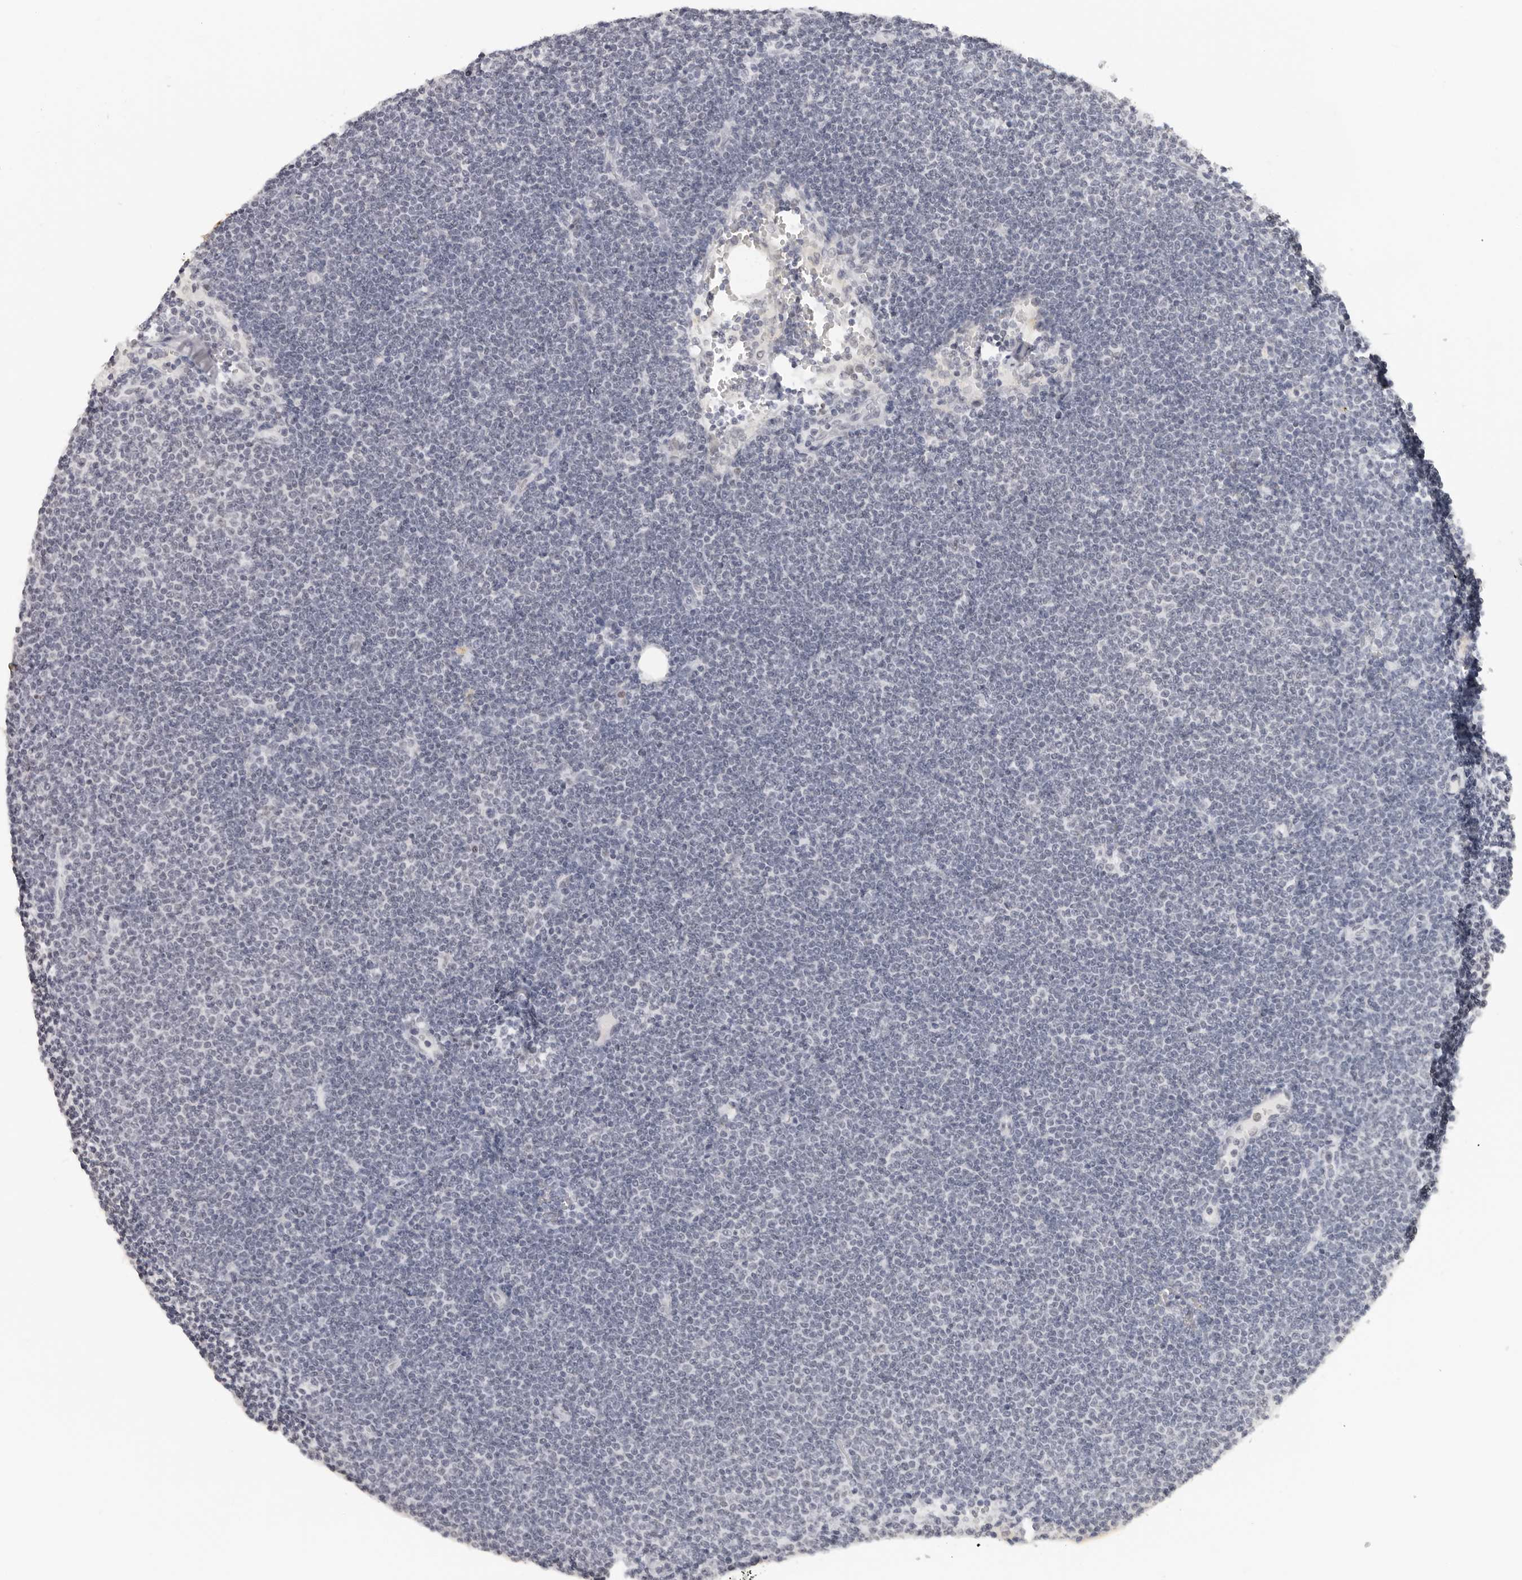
{"staining": {"intensity": "negative", "quantity": "none", "location": "none"}, "tissue": "lymphoma", "cell_type": "Tumor cells", "image_type": "cancer", "snomed": [{"axis": "morphology", "description": "Malignant lymphoma, non-Hodgkin's type, Low grade"}, {"axis": "topography", "description": "Lymph node"}], "caption": "This histopathology image is of lymphoma stained with immunohistochemistry to label a protein in brown with the nuclei are counter-stained blue. There is no positivity in tumor cells.", "gene": "FLG2", "patient": {"sex": "female", "age": 53}}